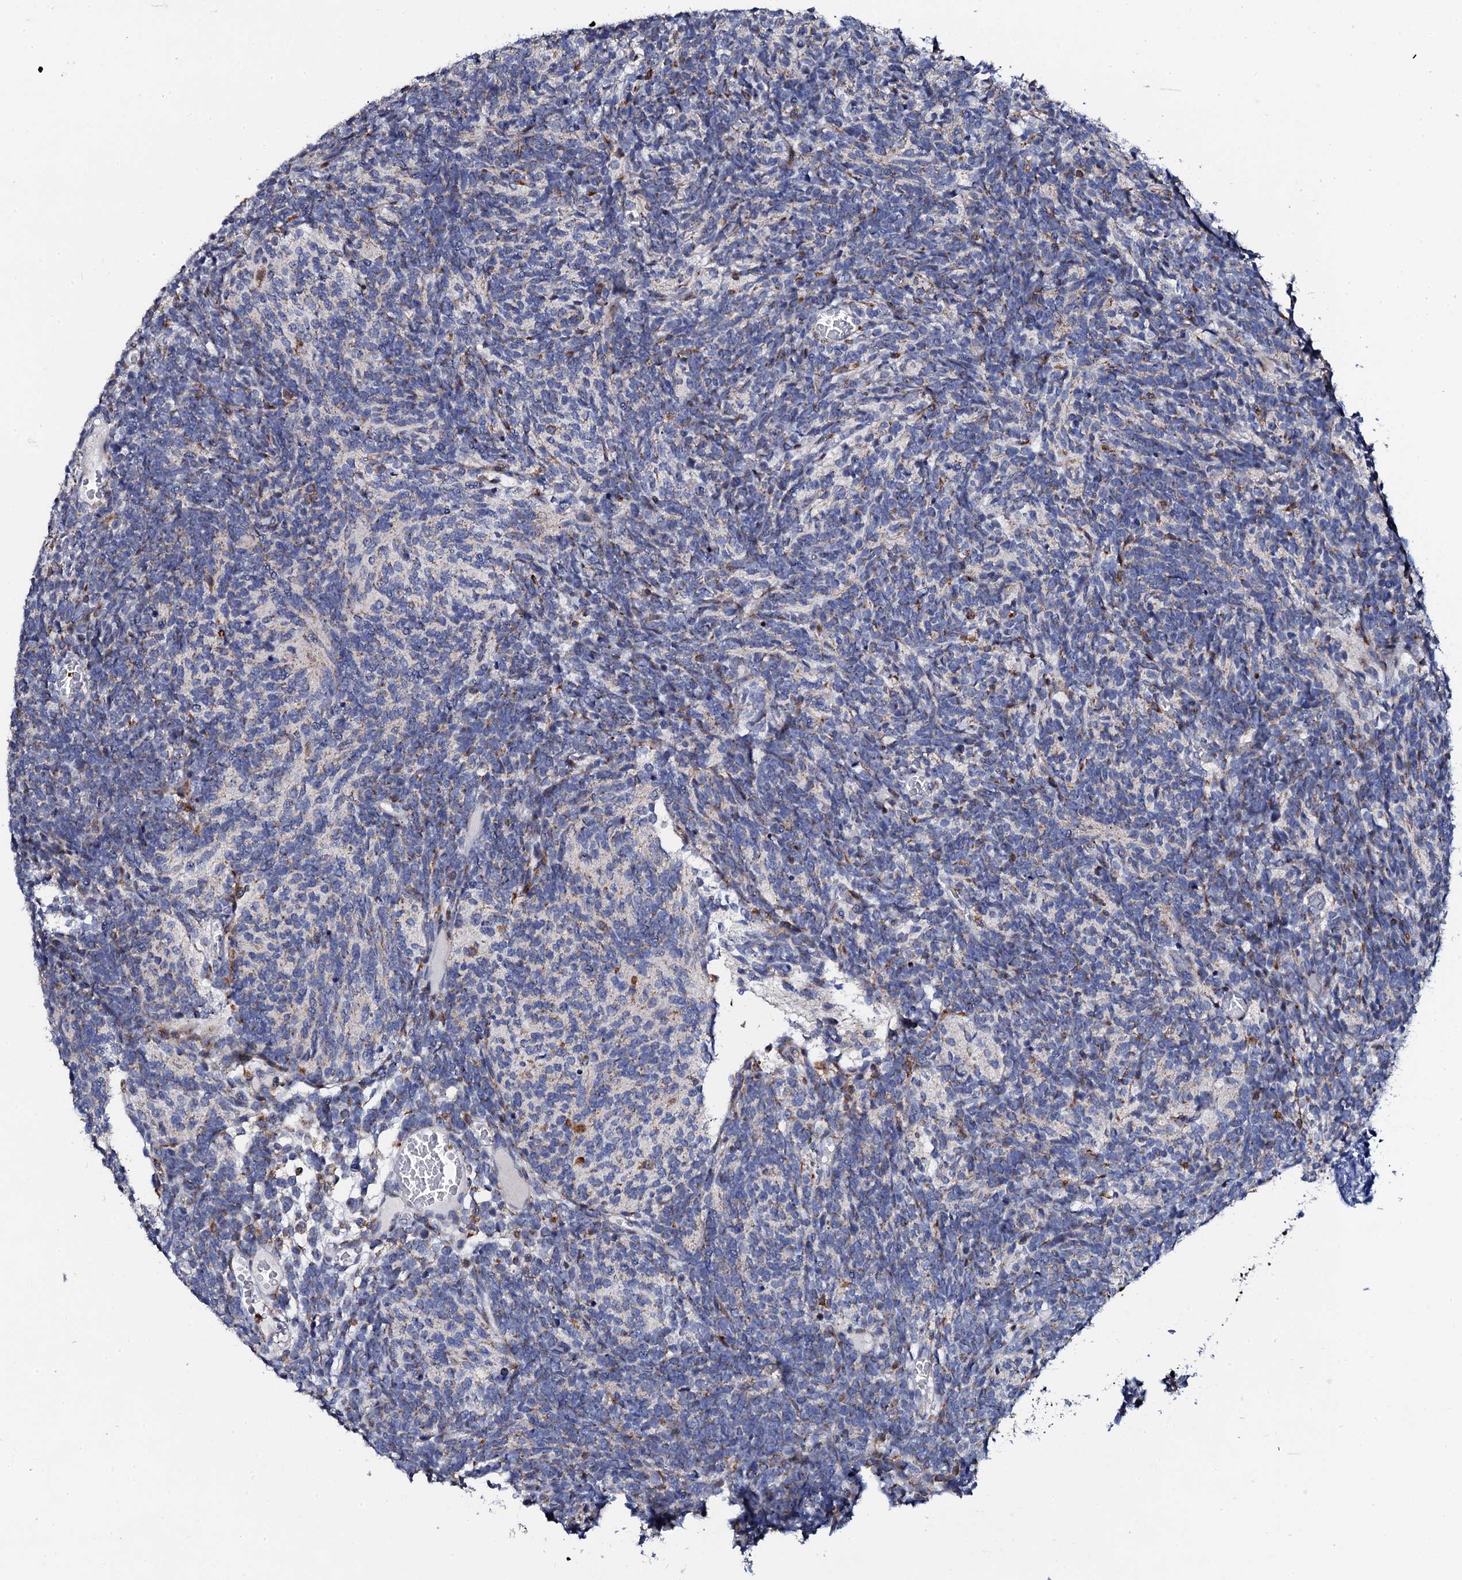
{"staining": {"intensity": "weak", "quantity": "<25%", "location": "cytoplasmic/membranous"}, "tissue": "glioma", "cell_type": "Tumor cells", "image_type": "cancer", "snomed": [{"axis": "morphology", "description": "Glioma, malignant, Low grade"}, {"axis": "topography", "description": "Brain"}], "caption": "Micrograph shows no protein expression in tumor cells of malignant glioma (low-grade) tissue. Brightfield microscopy of IHC stained with DAB (brown) and hematoxylin (blue), captured at high magnification.", "gene": "TCIRG1", "patient": {"sex": "female", "age": 1}}